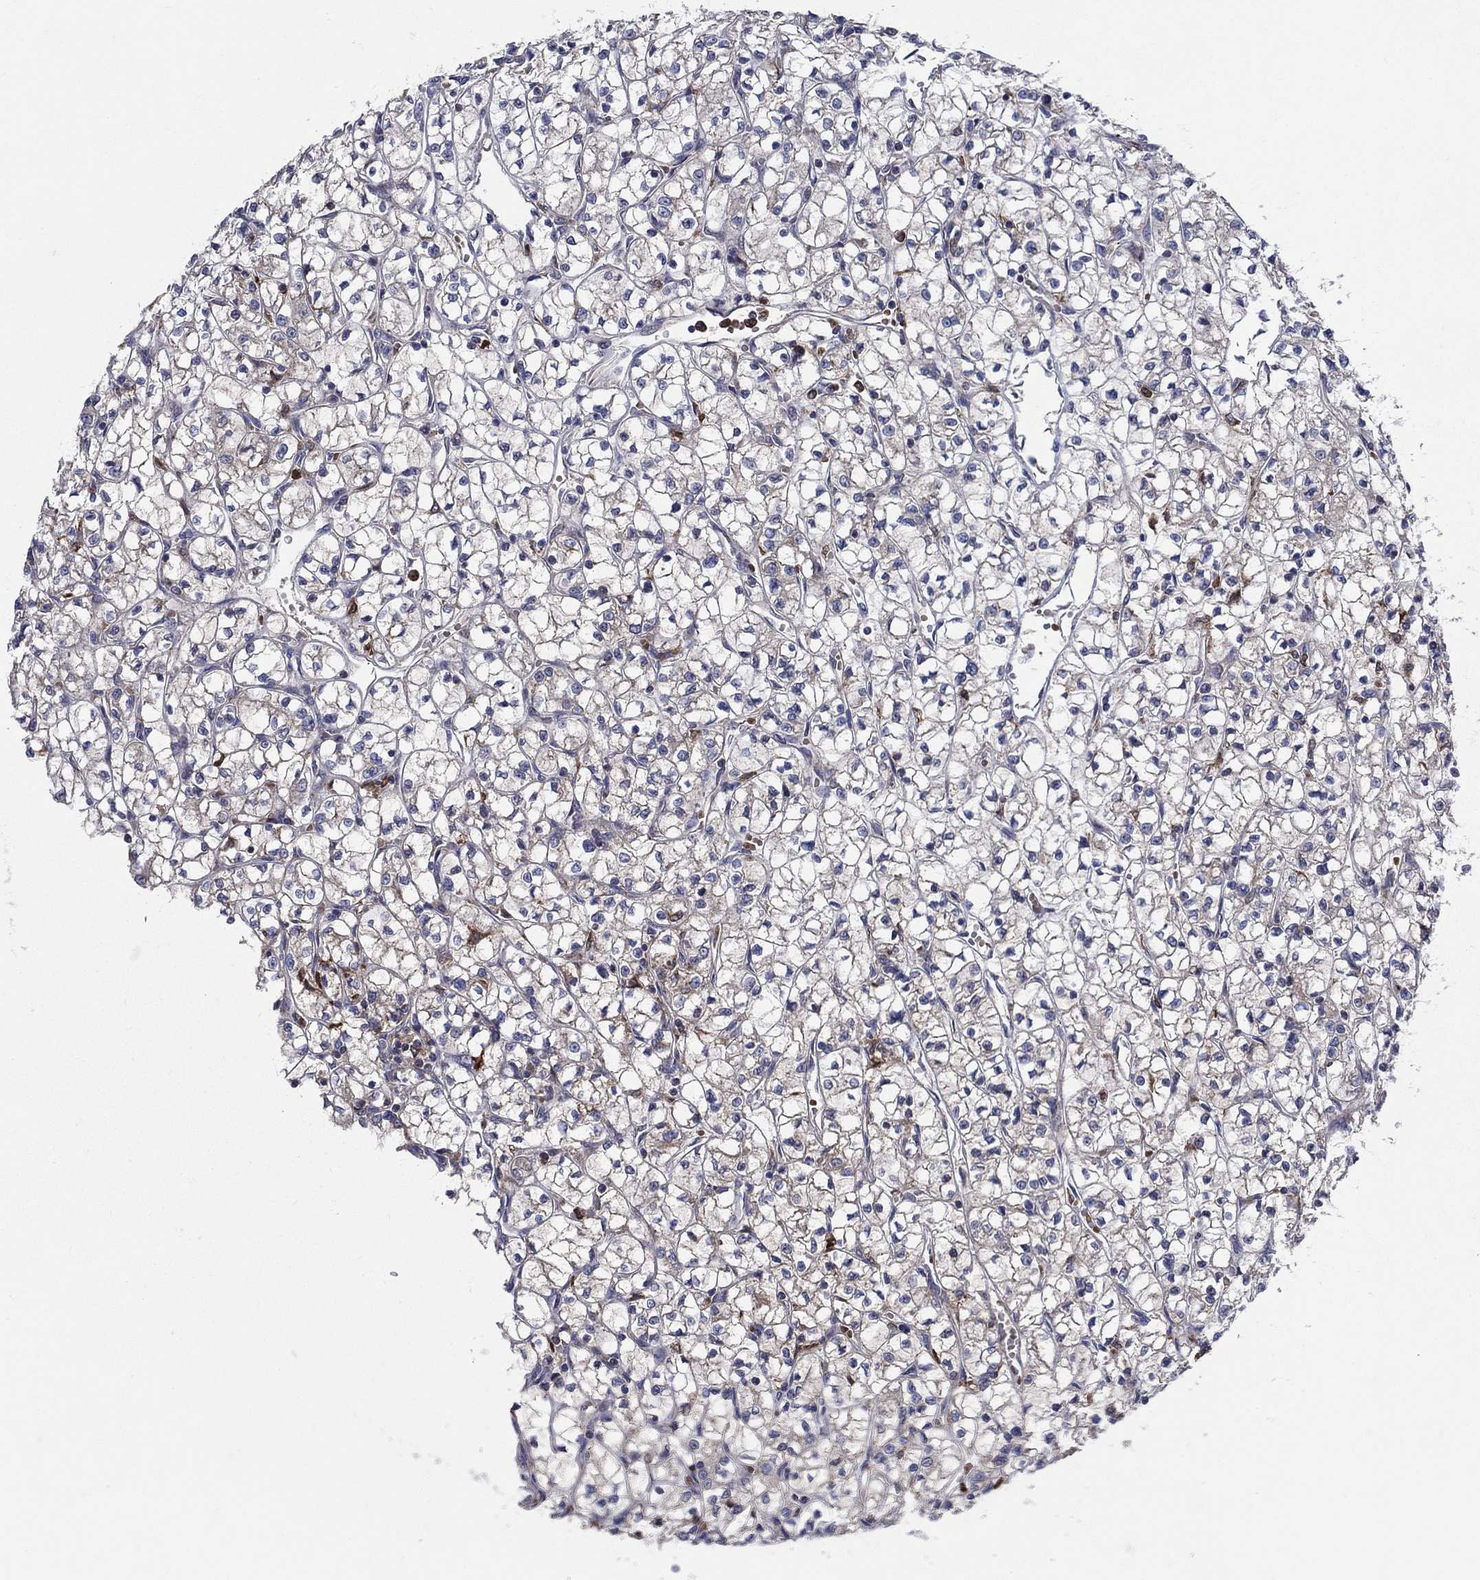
{"staining": {"intensity": "moderate", "quantity": "<25%", "location": "cytoplasmic/membranous"}, "tissue": "renal cancer", "cell_type": "Tumor cells", "image_type": "cancer", "snomed": [{"axis": "morphology", "description": "Adenocarcinoma, NOS"}, {"axis": "topography", "description": "Kidney"}], "caption": "Renal cancer (adenocarcinoma) stained with DAB immunohistochemistry (IHC) displays low levels of moderate cytoplasmic/membranous positivity in about <25% of tumor cells.", "gene": "RNF19B", "patient": {"sex": "female", "age": 64}}